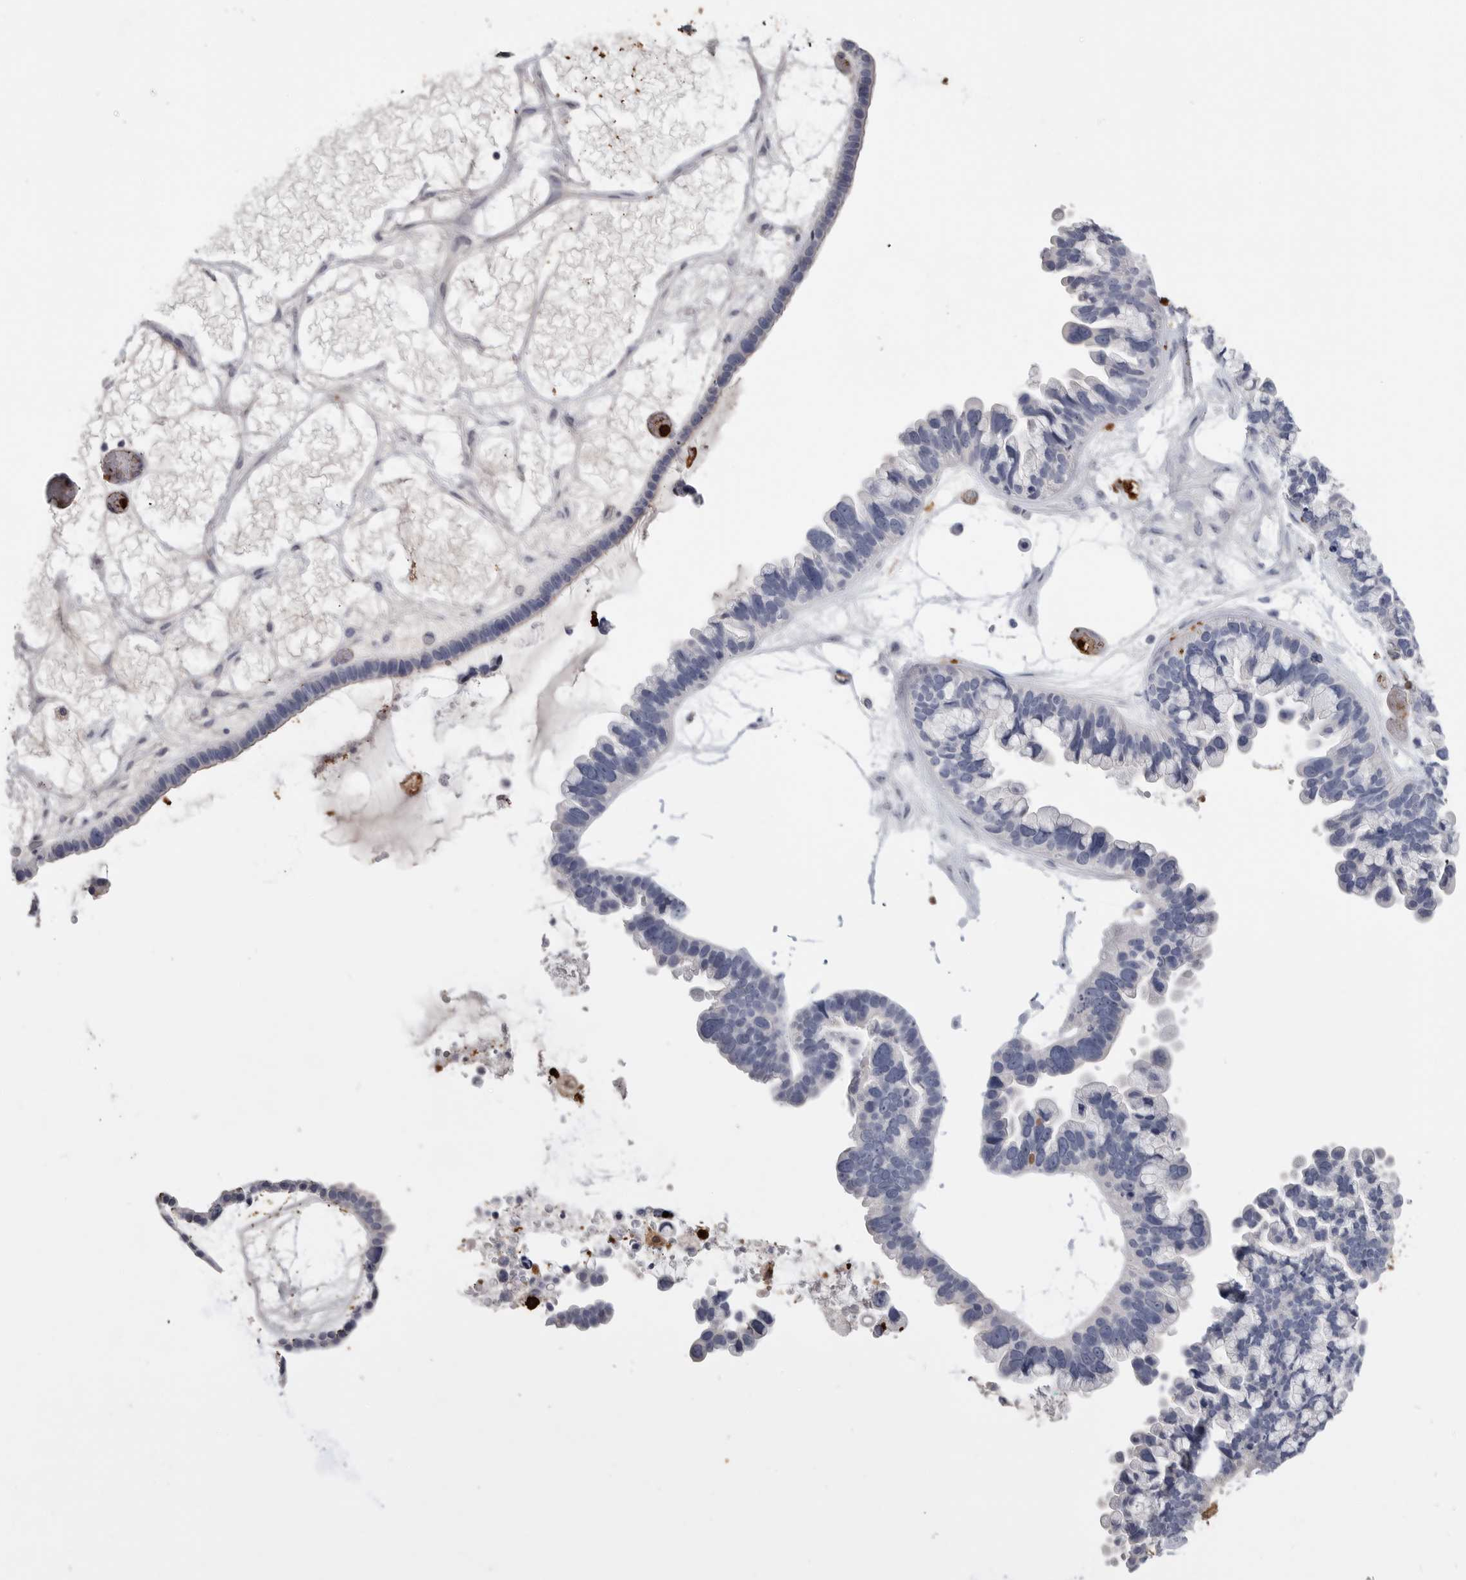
{"staining": {"intensity": "negative", "quantity": "none", "location": "none"}, "tissue": "ovarian cancer", "cell_type": "Tumor cells", "image_type": "cancer", "snomed": [{"axis": "morphology", "description": "Cystadenocarcinoma, serous, NOS"}, {"axis": "topography", "description": "Ovary"}], "caption": "This is an immunohistochemistry (IHC) image of human ovarian serous cystadenocarcinoma. There is no positivity in tumor cells.", "gene": "CYB561D1", "patient": {"sex": "female", "age": 56}}